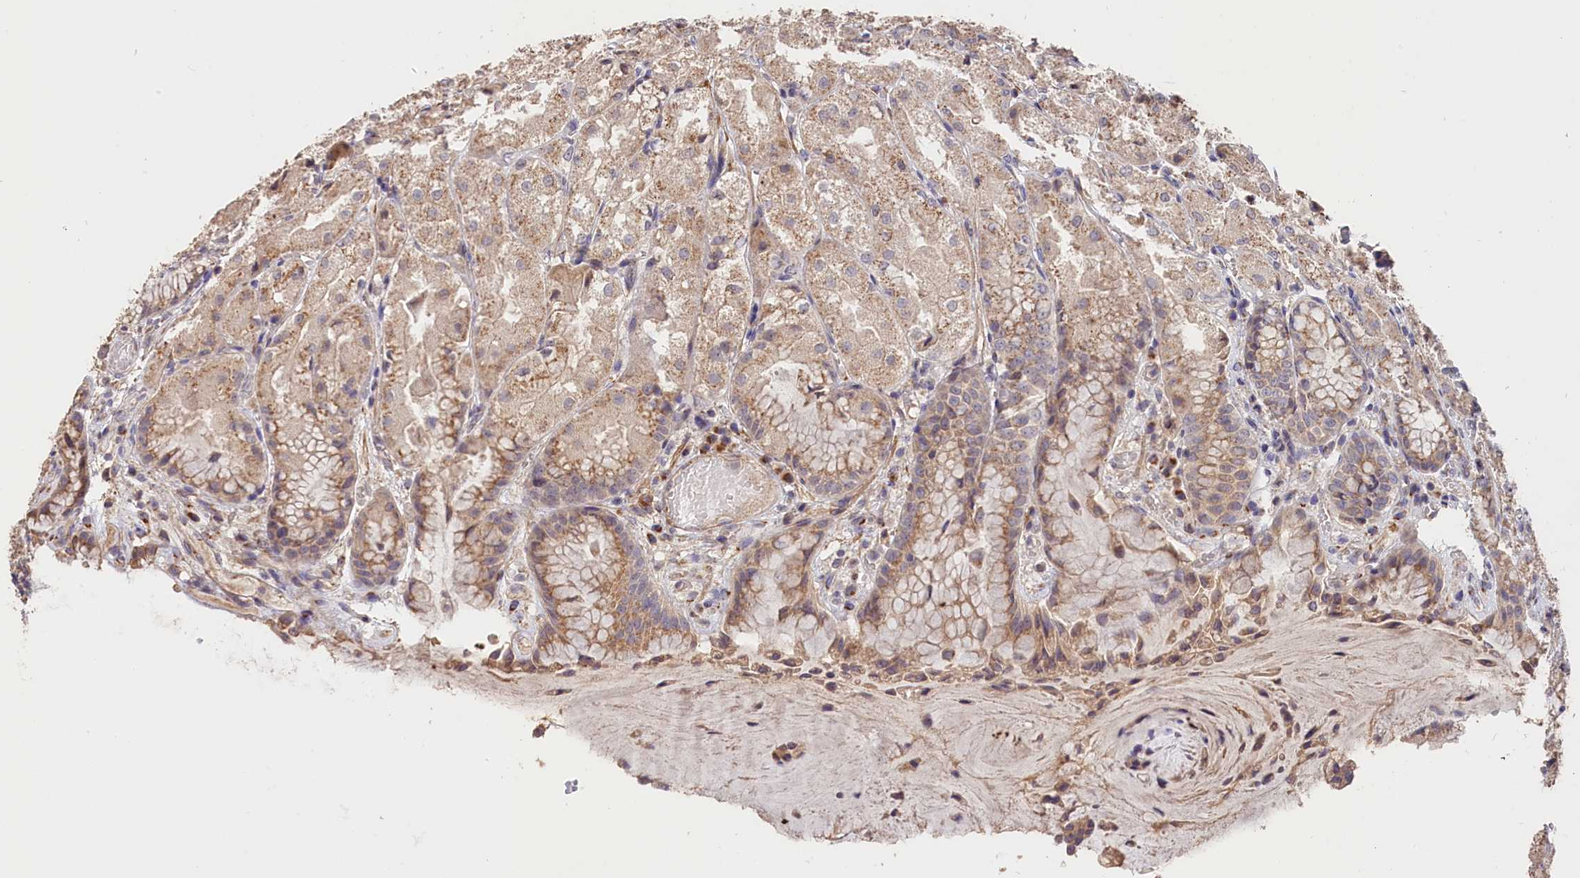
{"staining": {"intensity": "moderate", "quantity": ">75%", "location": "cytoplasmic/membranous"}, "tissue": "stomach", "cell_type": "Glandular cells", "image_type": "normal", "snomed": [{"axis": "morphology", "description": "Normal tissue, NOS"}, {"axis": "topography", "description": "Stomach, upper"}], "caption": "Immunohistochemistry (IHC) (DAB (3,3'-diaminobenzidine)) staining of benign human stomach reveals moderate cytoplasmic/membranous protein expression in approximately >75% of glandular cells.", "gene": "TANGO6", "patient": {"sex": "male", "age": 72}}